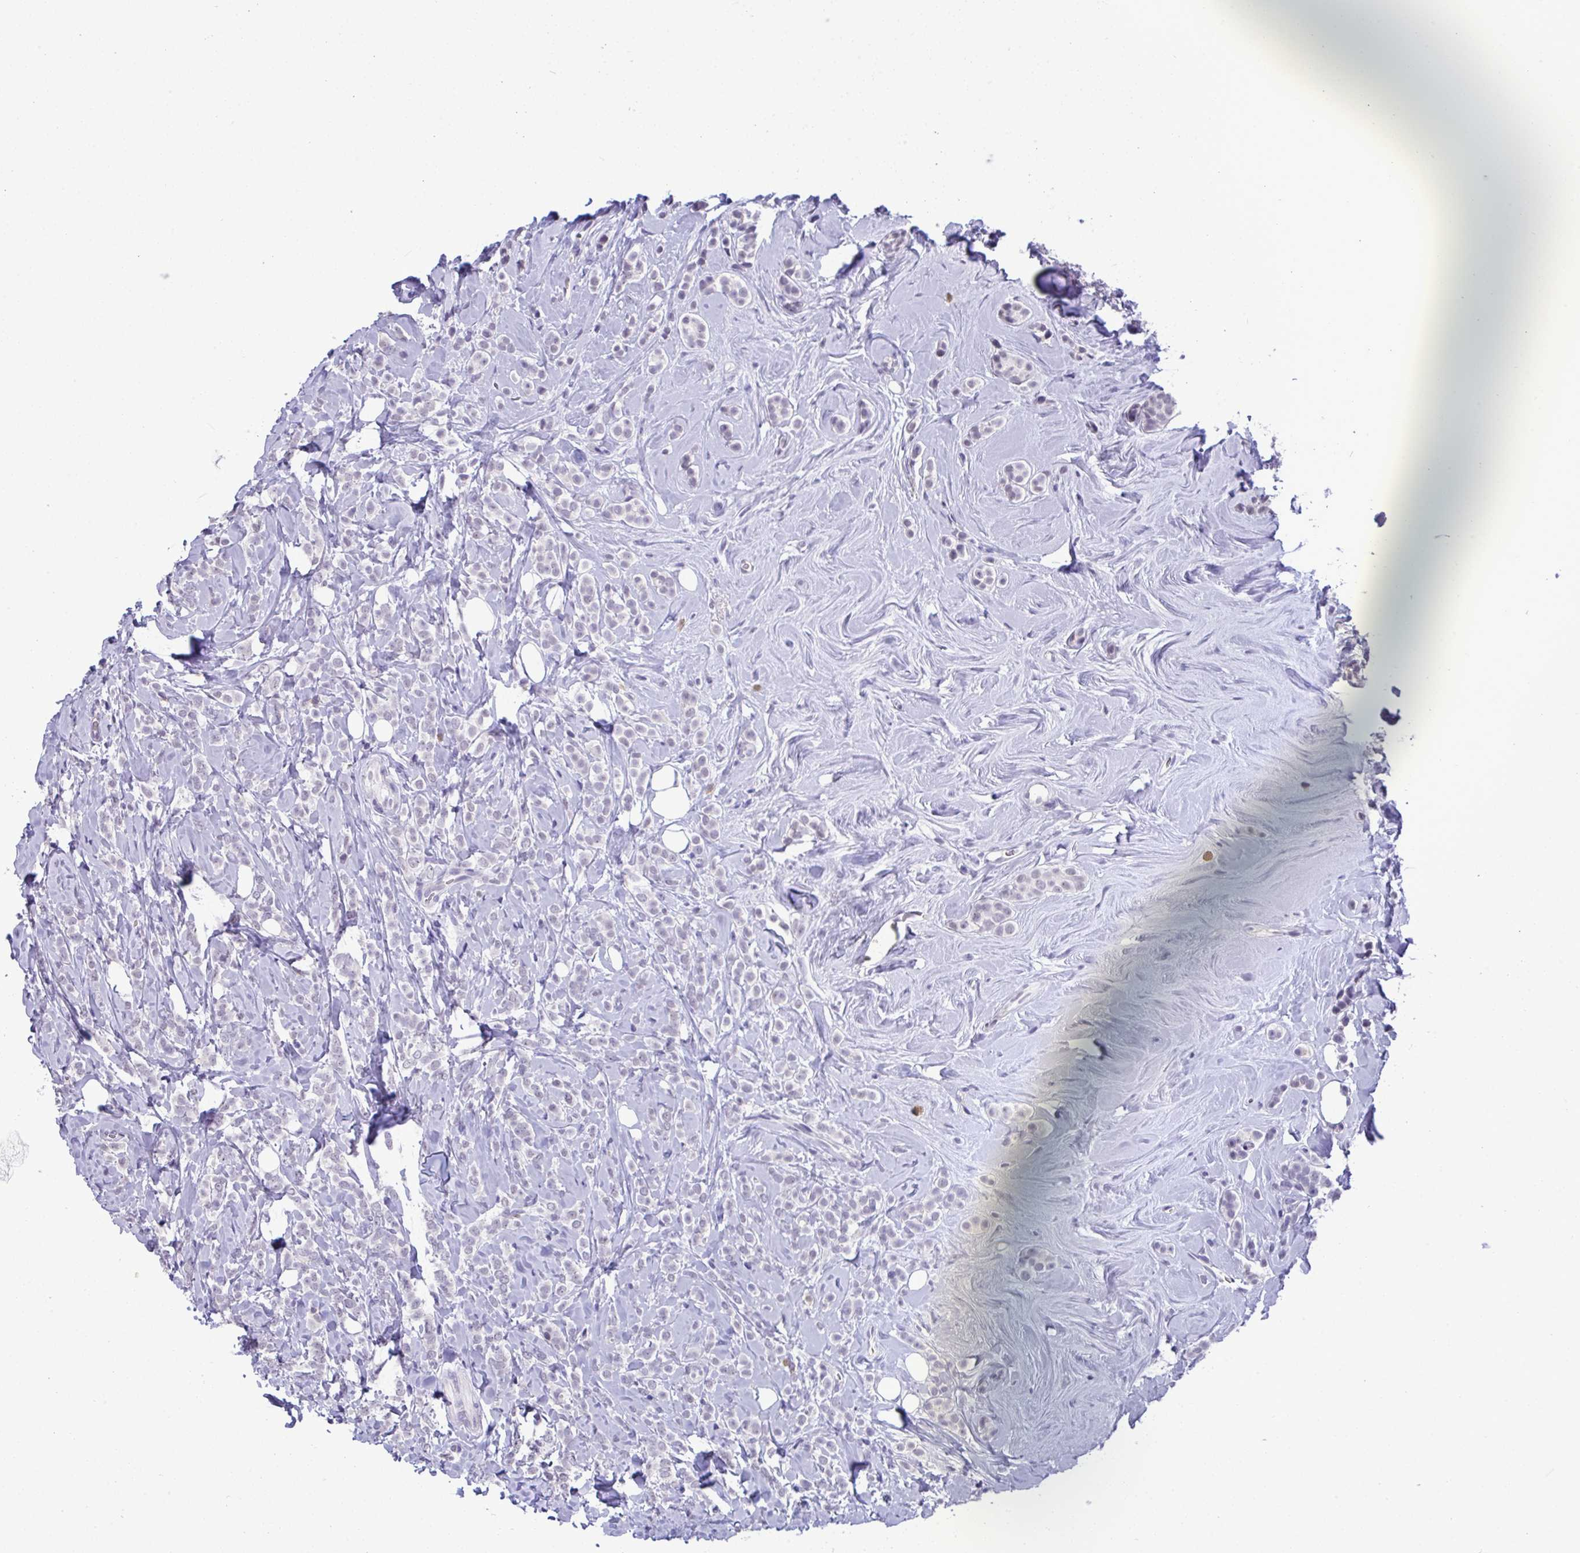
{"staining": {"intensity": "negative", "quantity": "none", "location": "none"}, "tissue": "breast cancer", "cell_type": "Tumor cells", "image_type": "cancer", "snomed": [{"axis": "morphology", "description": "Lobular carcinoma"}, {"axis": "topography", "description": "Breast"}], "caption": "This is an immunohistochemistry histopathology image of breast lobular carcinoma. There is no staining in tumor cells.", "gene": "YBX2", "patient": {"sex": "female", "age": 49}}